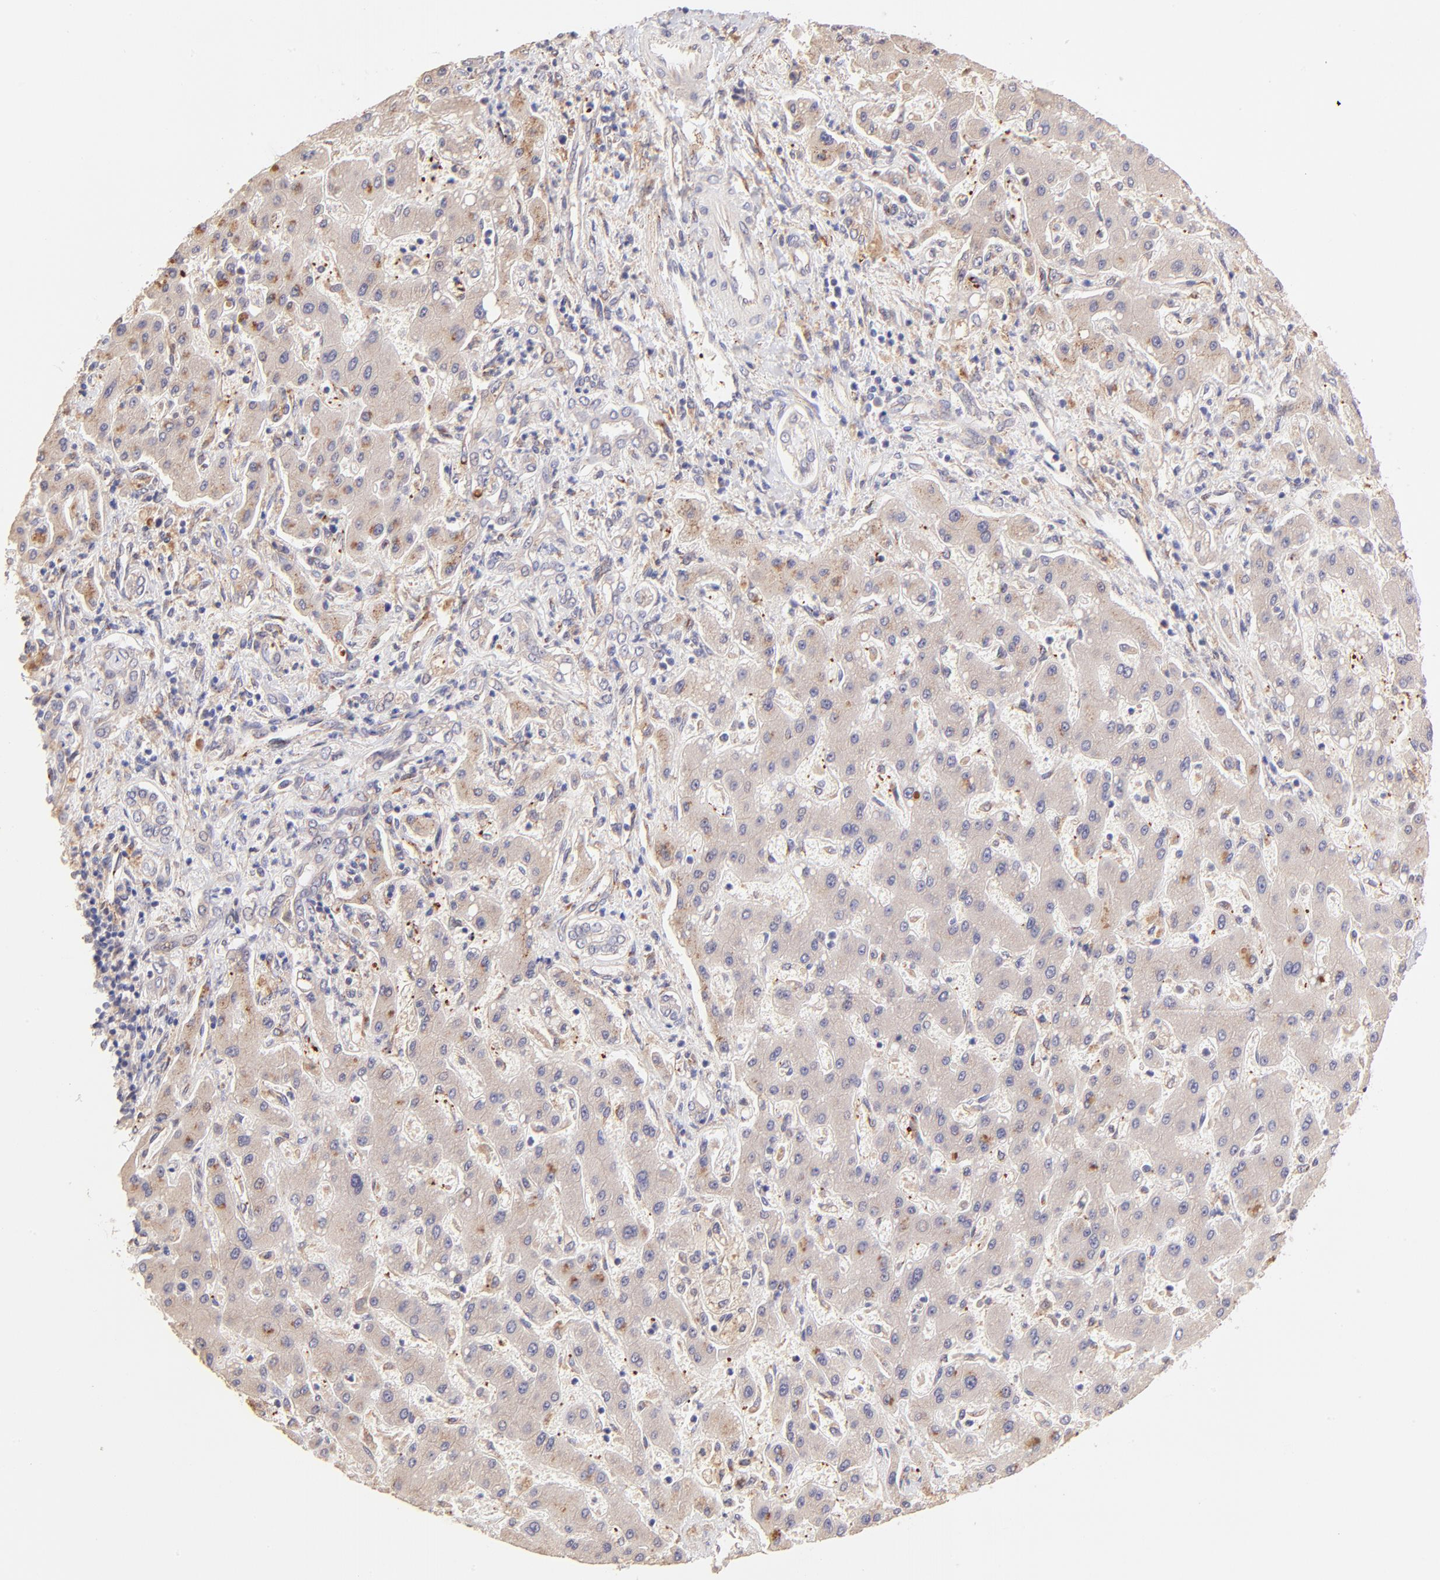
{"staining": {"intensity": "weak", "quantity": "<25%", "location": "cytoplasmic/membranous"}, "tissue": "liver cancer", "cell_type": "Tumor cells", "image_type": "cancer", "snomed": [{"axis": "morphology", "description": "Cholangiocarcinoma"}, {"axis": "topography", "description": "Liver"}], "caption": "Tumor cells are negative for protein expression in human liver cholangiocarcinoma.", "gene": "SPARC", "patient": {"sex": "male", "age": 50}}